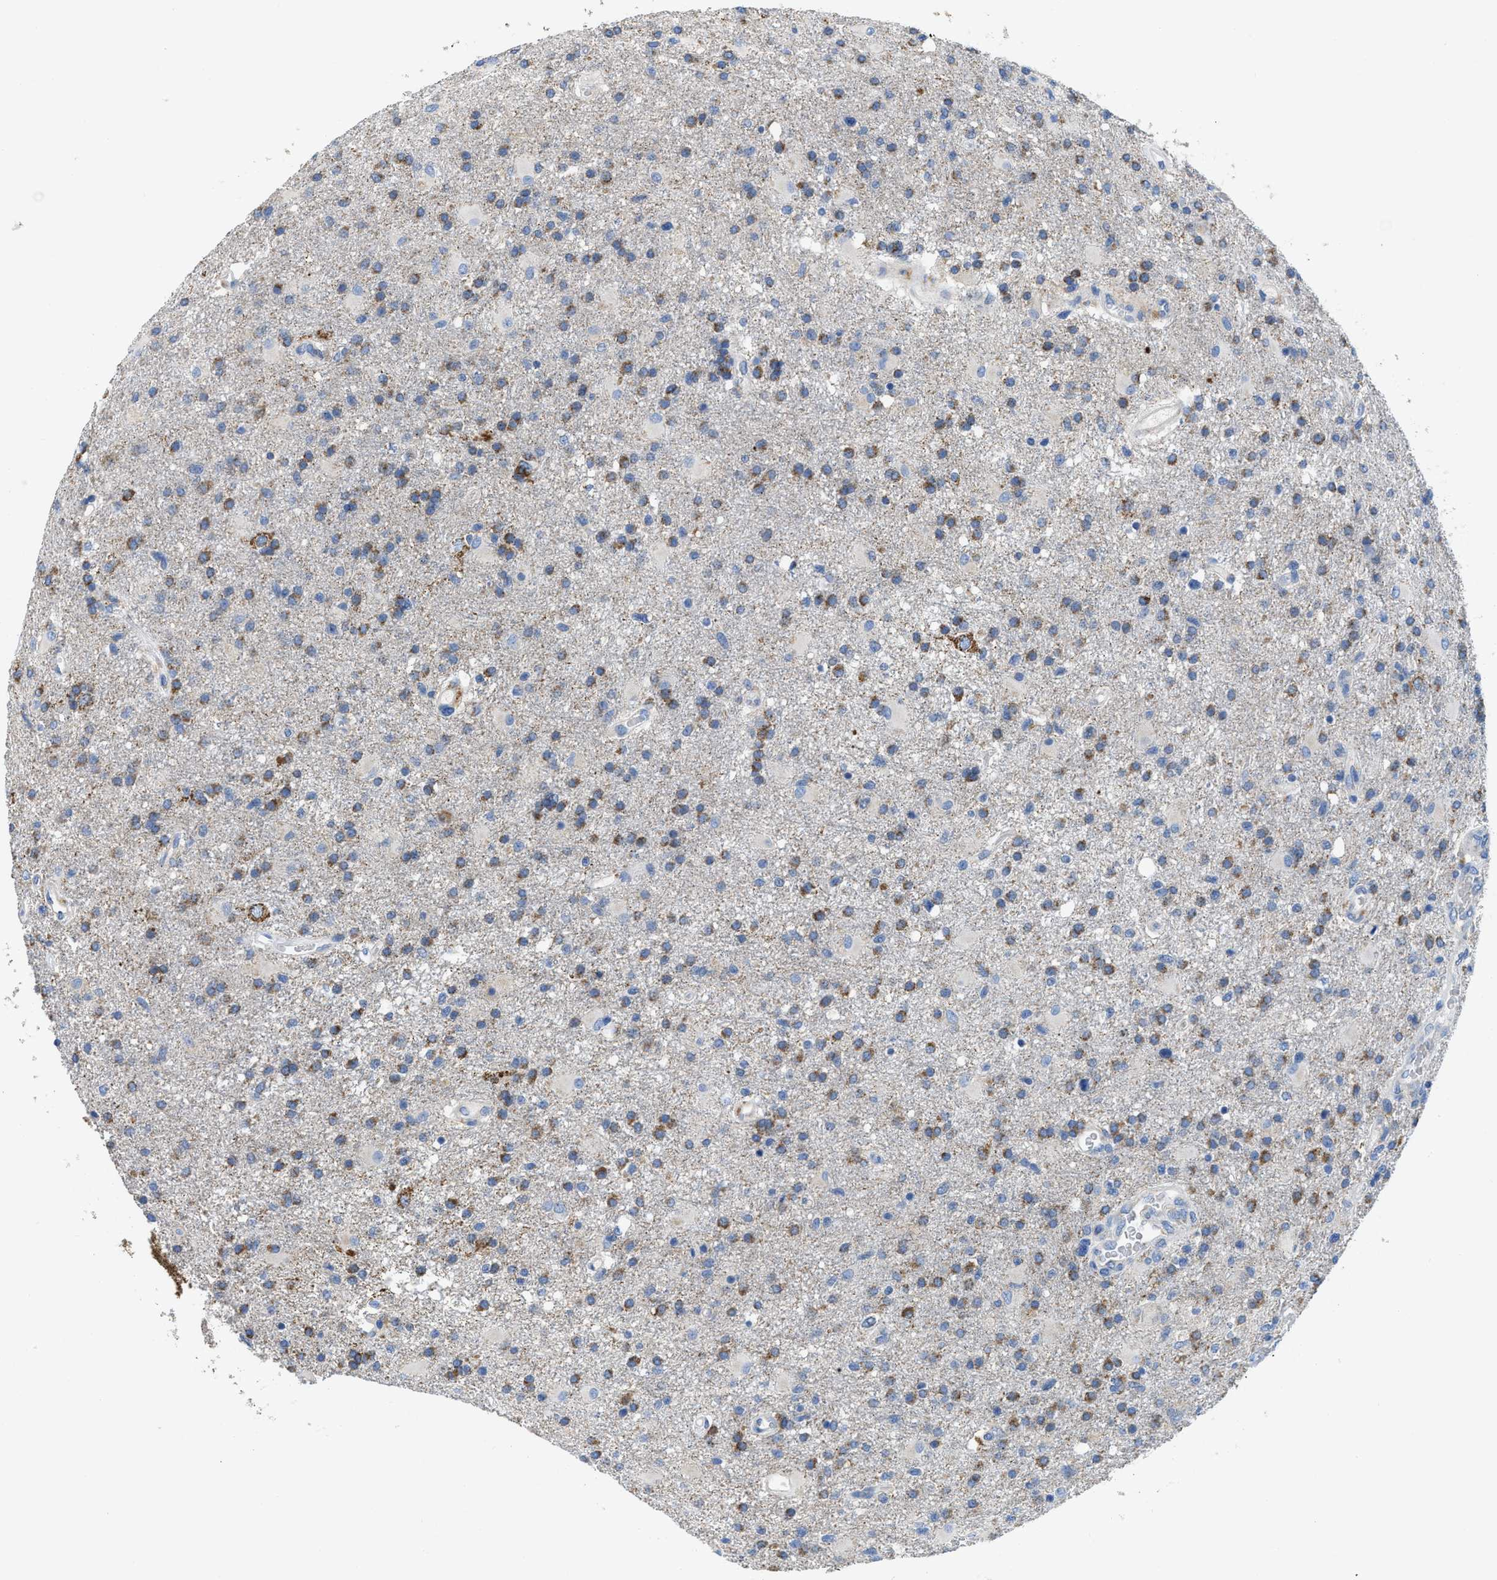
{"staining": {"intensity": "moderate", "quantity": ">75%", "location": "cytoplasmic/membranous"}, "tissue": "glioma", "cell_type": "Tumor cells", "image_type": "cancer", "snomed": [{"axis": "morphology", "description": "Glioma, malignant, High grade"}, {"axis": "topography", "description": "Brain"}], "caption": "High-magnification brightfield microscopy of glioma stained with DAB (brown) and counterstained with hematoxylin (blue). tumor cells exhibit moderate cytoplasmic/membranous staining is present in approximately>75% of cells. (brown staining indicates protein expression, while blue staining denotes nuclei).", "gene": "SLC25A13", "patient": {"sex": "male", "age": 72}}